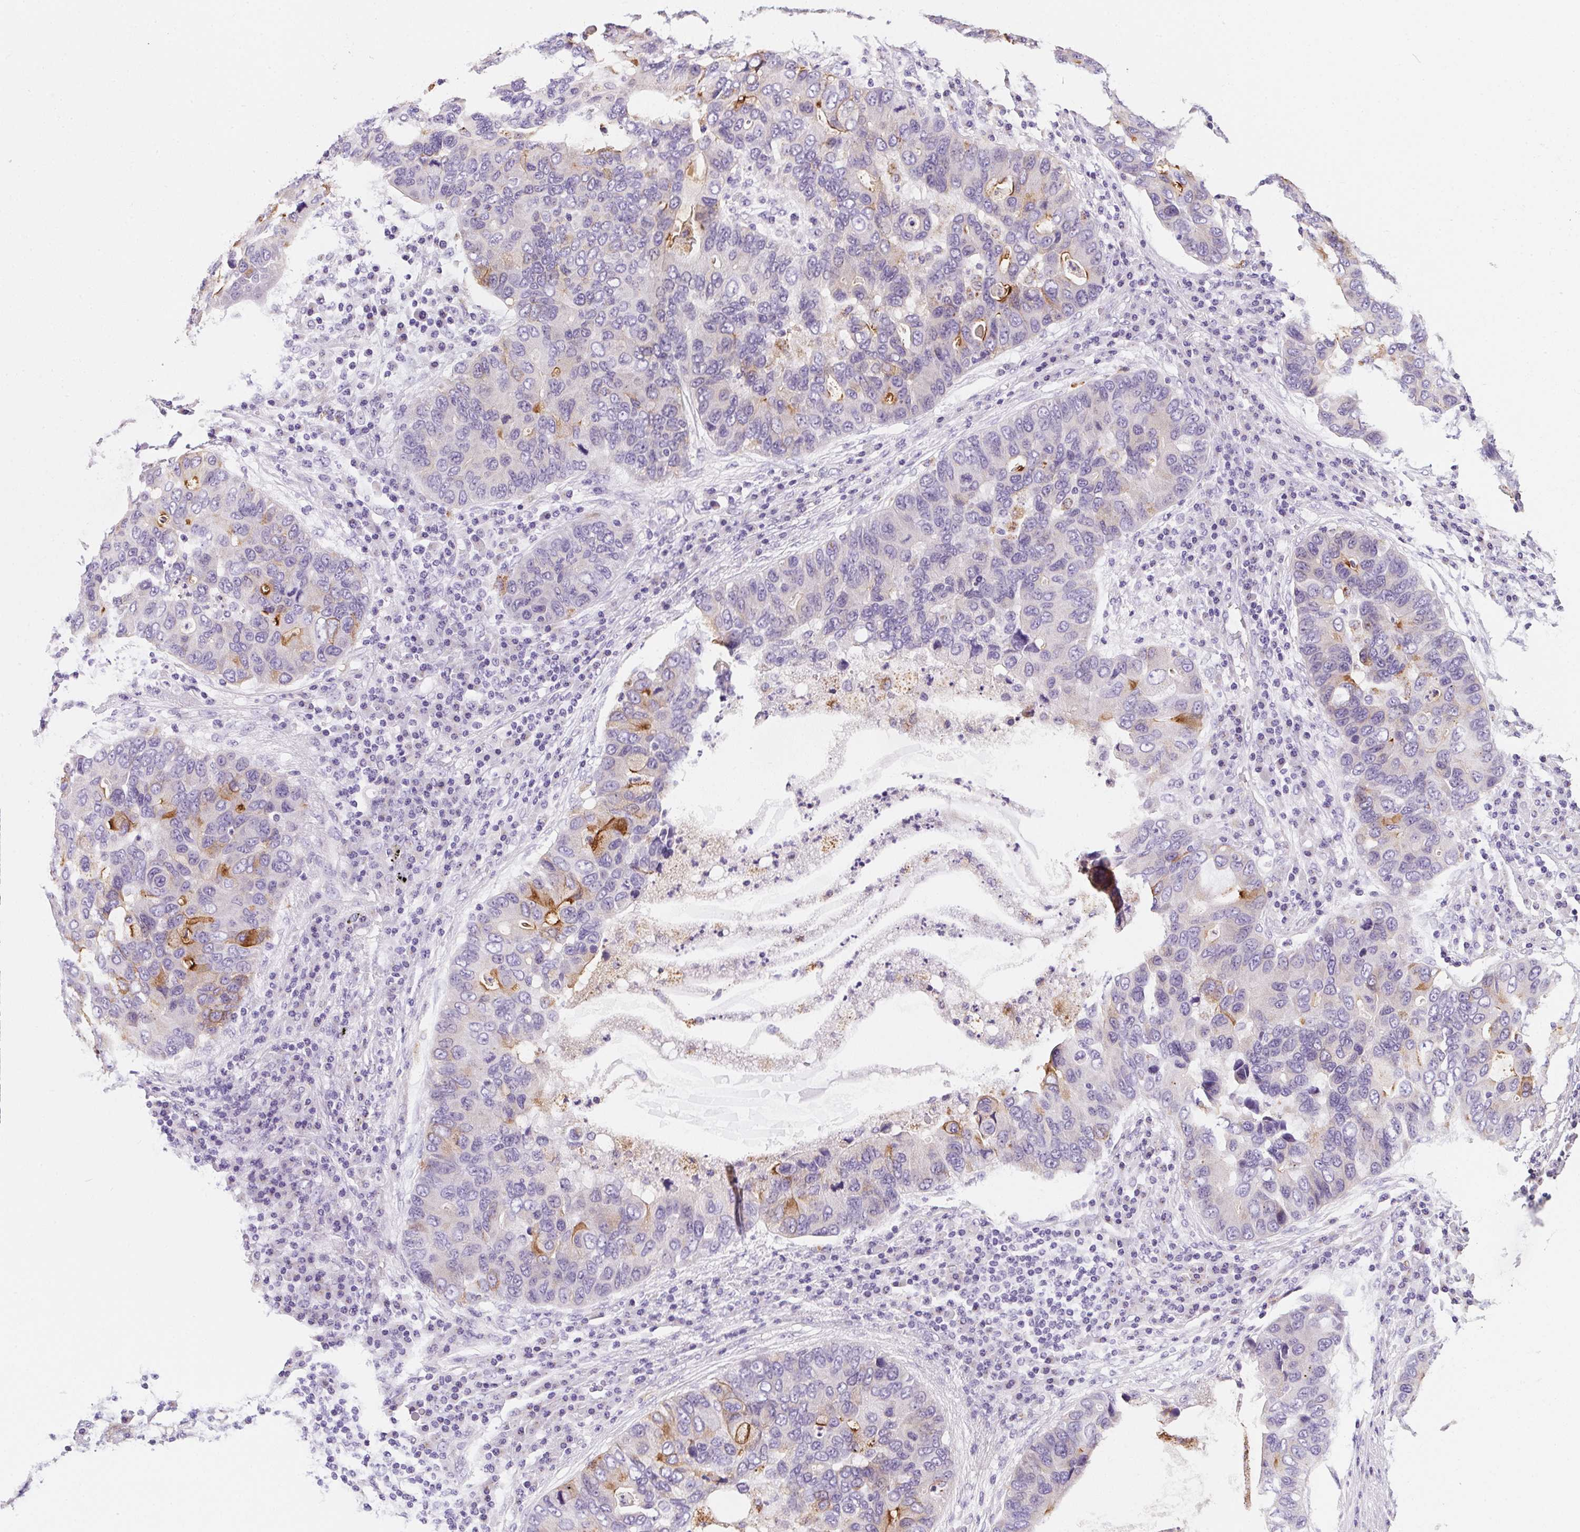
{"staining": {"intensity": "moderate", "quantity": "<25%", "location": "cytoplasmic/membranous"}, "tissue": "lung cancer", "cell_type": "Tumor cells", "image_type": "cancer", "snomed": [{"axis": "morphology", "description": "Adenocarcinoma, NOS"}, {"axis": "morphology", "description": "Adenocarcinoma, metastatic, NOS"}, {"axis": "topography", "description": "Lymph node"}, {"axis": "topography", "description": "Lung"}], "caption": "High-power microscopy captured an IHC micrograph of lung adenocarcinoma, revealing moderate cytoplasmic/membranous staining in approximately <25% of tumor cells.", "gene": "AQP5", "patient": {"sex": "female", "age": 54}}